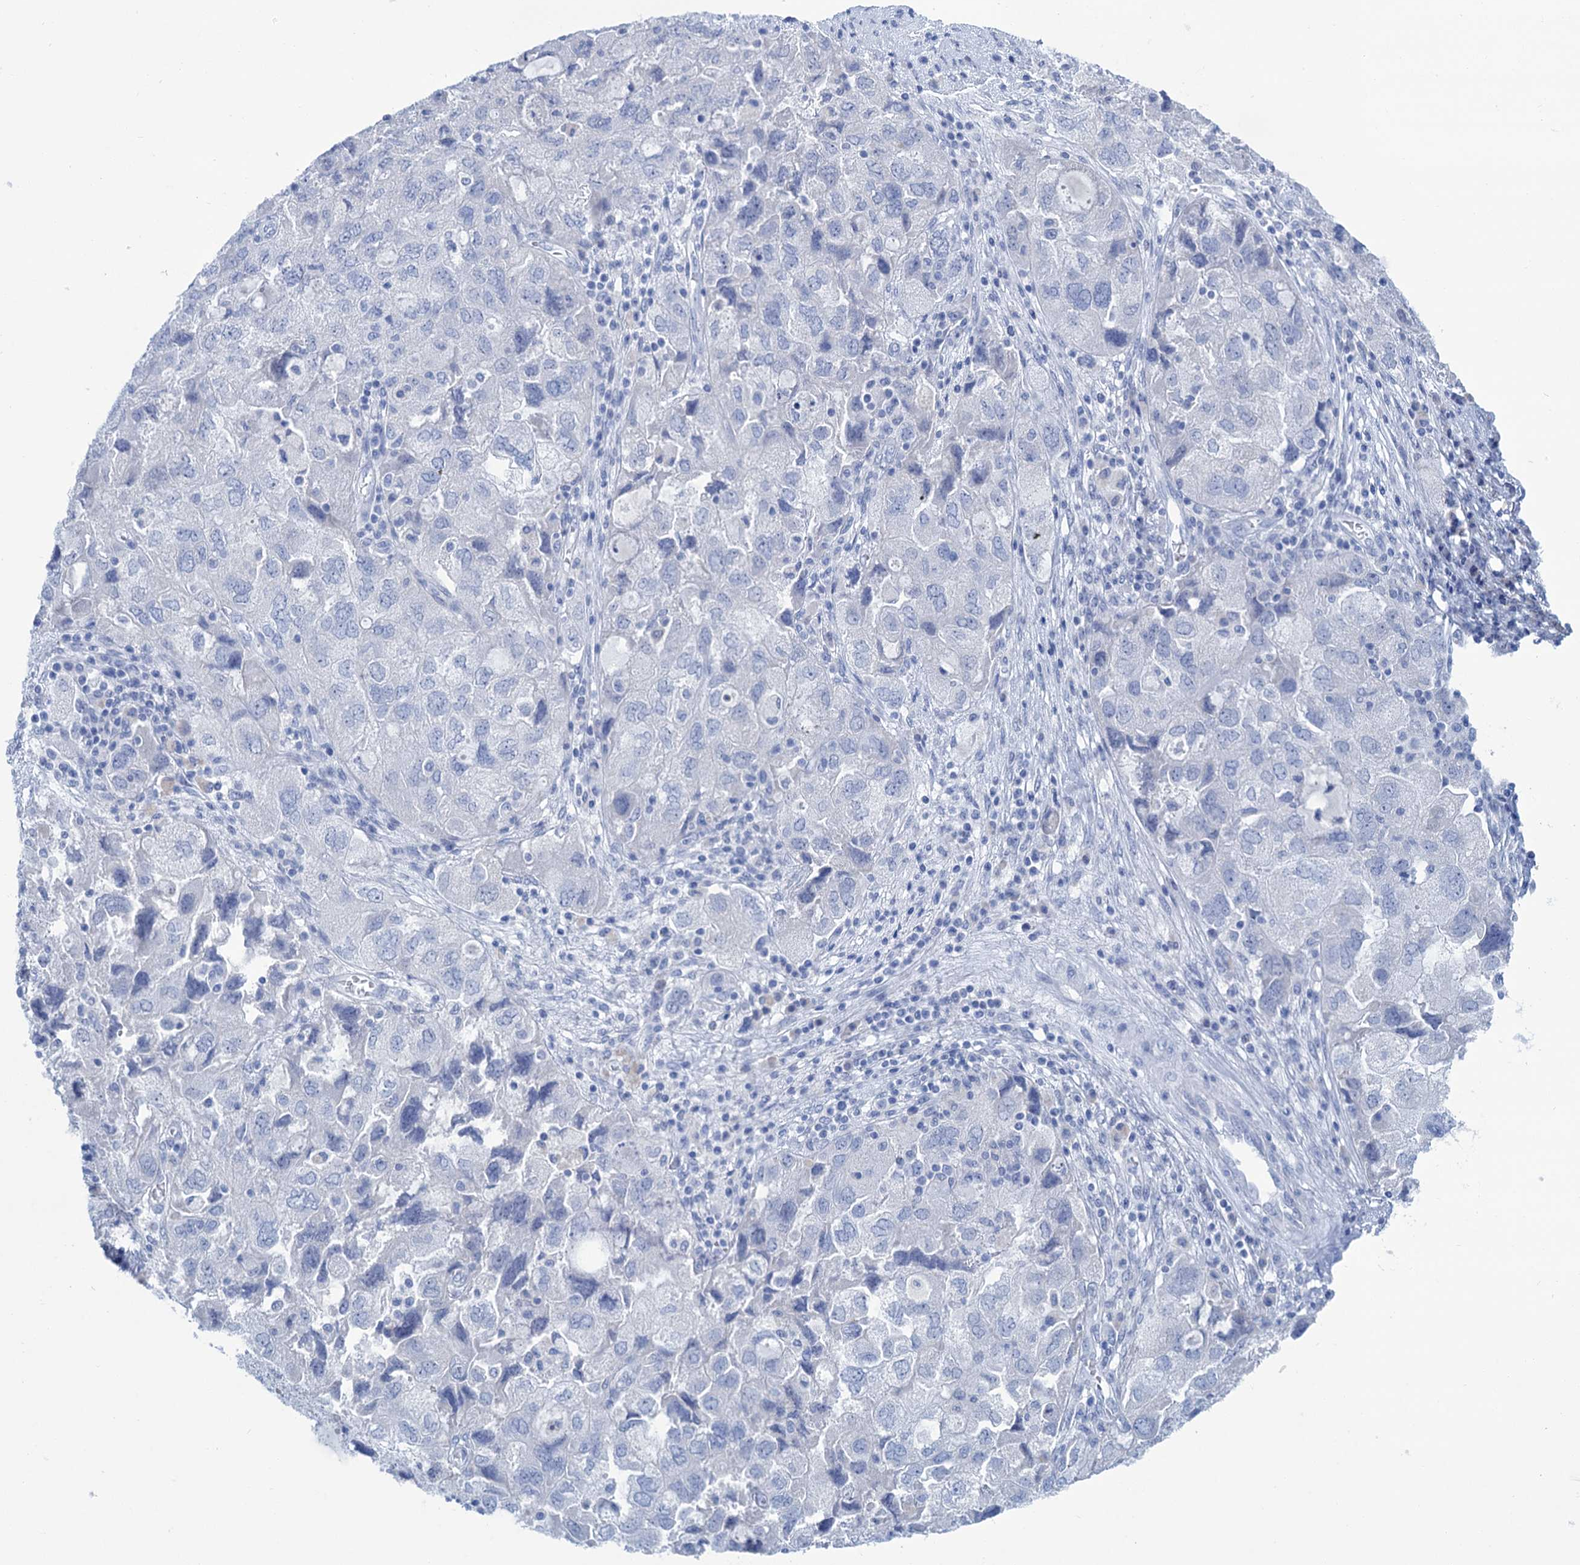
{"staining": {"intensity": "weak", "quantity": "<25%", "location": "cytoplasmic/membranous"}, "tissue": "ovarian cancer", "cell_type": "Tumor cells", "image_type": "cancer", "snomed": [{"axis": "morphology", "description": "Carcinoma, NOS"}, {"axis": "morphology", "description": "Cystadenocarcinoma, serous, NOS"}, {"axis": "topography", "description": "Ovary"}], "caption": "An image of carcinoma (ovarian) stained for a protein displays no brown staining in tumor cells.", "gene": "LPIN1", "patient": {"sex": "female", "age": 69}}